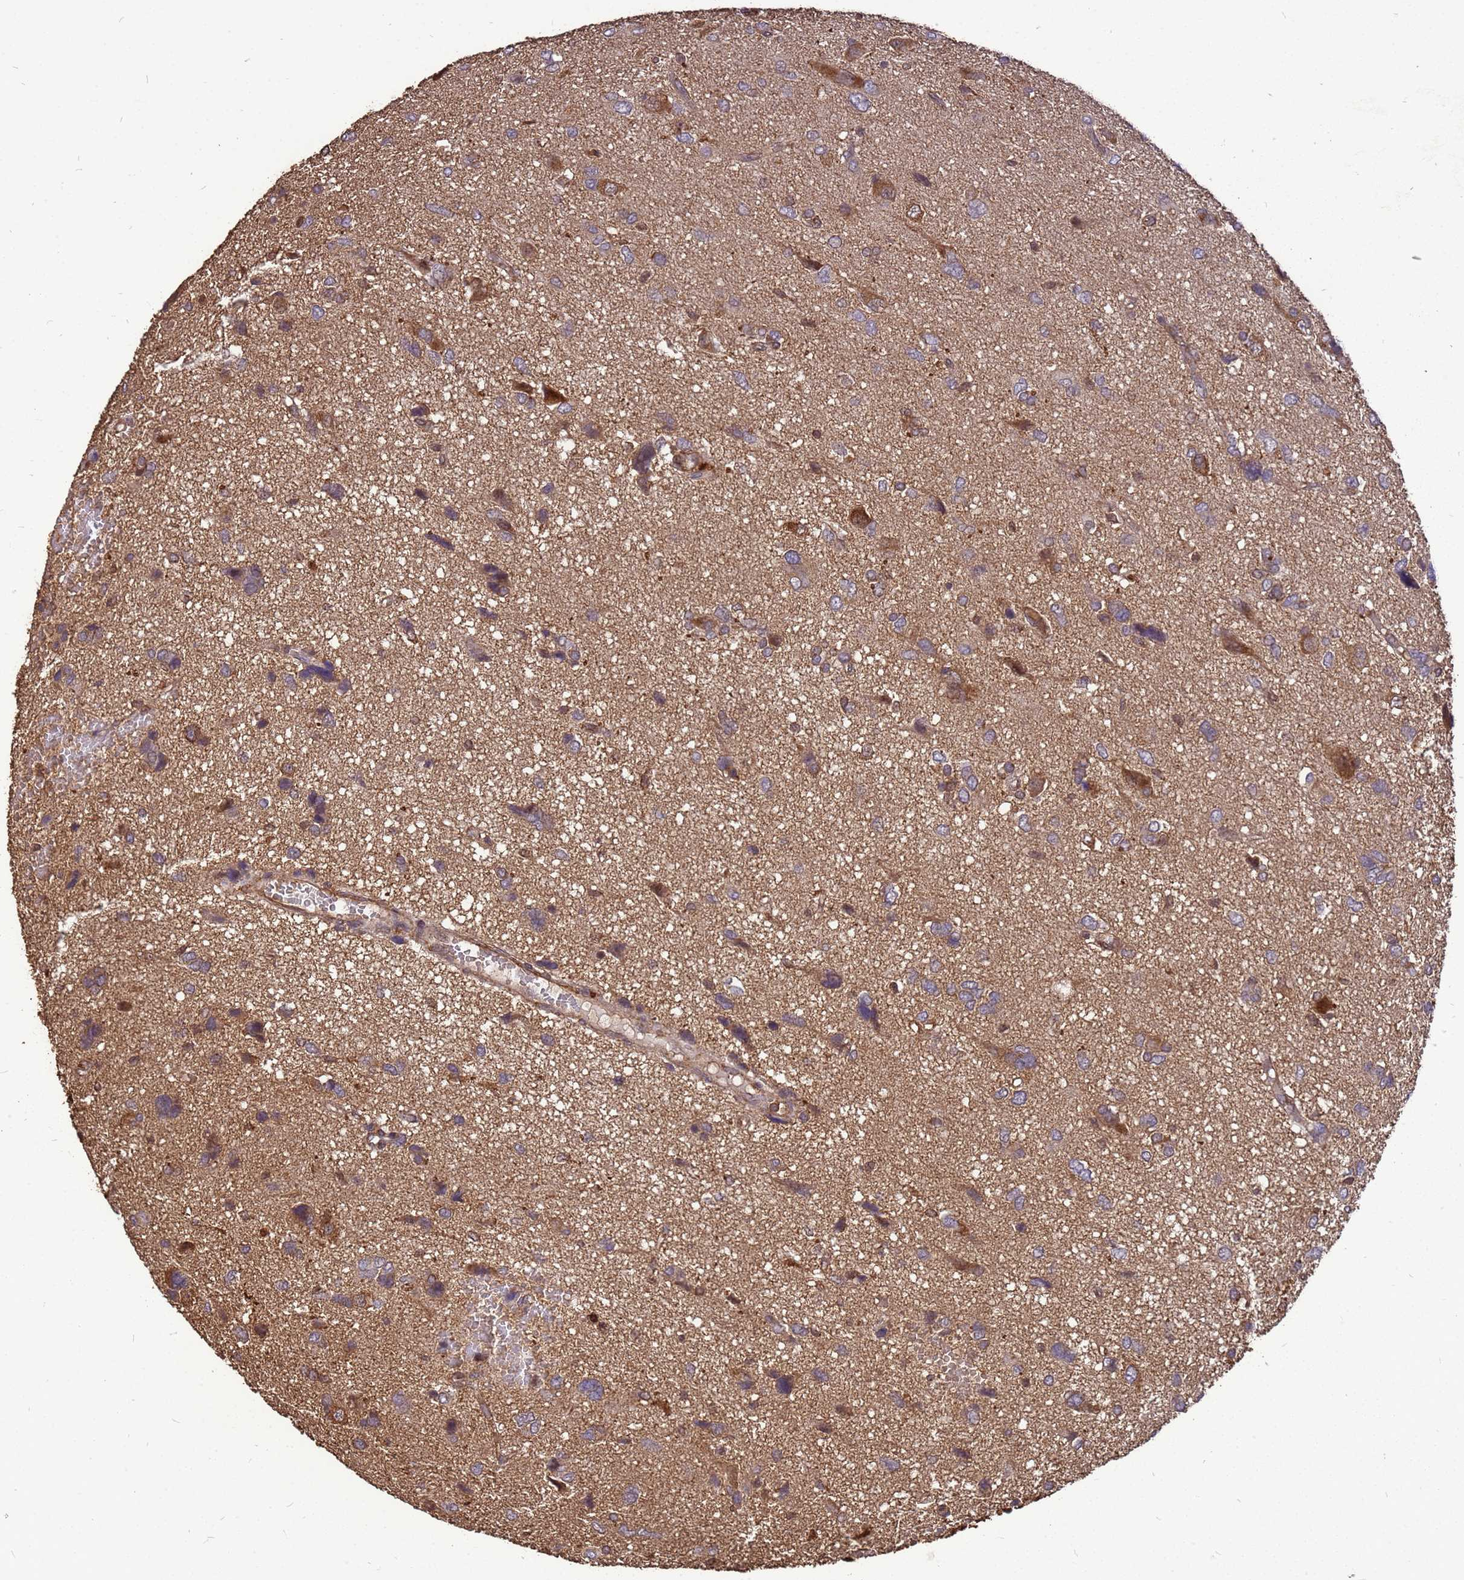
{"staining": {"intensity": "weak", "quantity": "25%-75%", "location": "cytoplasmic/membranous"}, "tissue": "glioma", "cell_type": "Tumor cells", "image_type": "cancer", "snomed": [{"axis": "morphology", "description": "Glioma, malignant, High grade"}, {"axis": "topography", "description": "Brain"}], "caption": "Protein analysis of malignant glioma (high-grade) tissue displays weak cytoplasmic/membranous staining in about 25%-75% of tumor cells.", "gene": "ZNF618", "patient": {"sex": "female", "age": 59}}